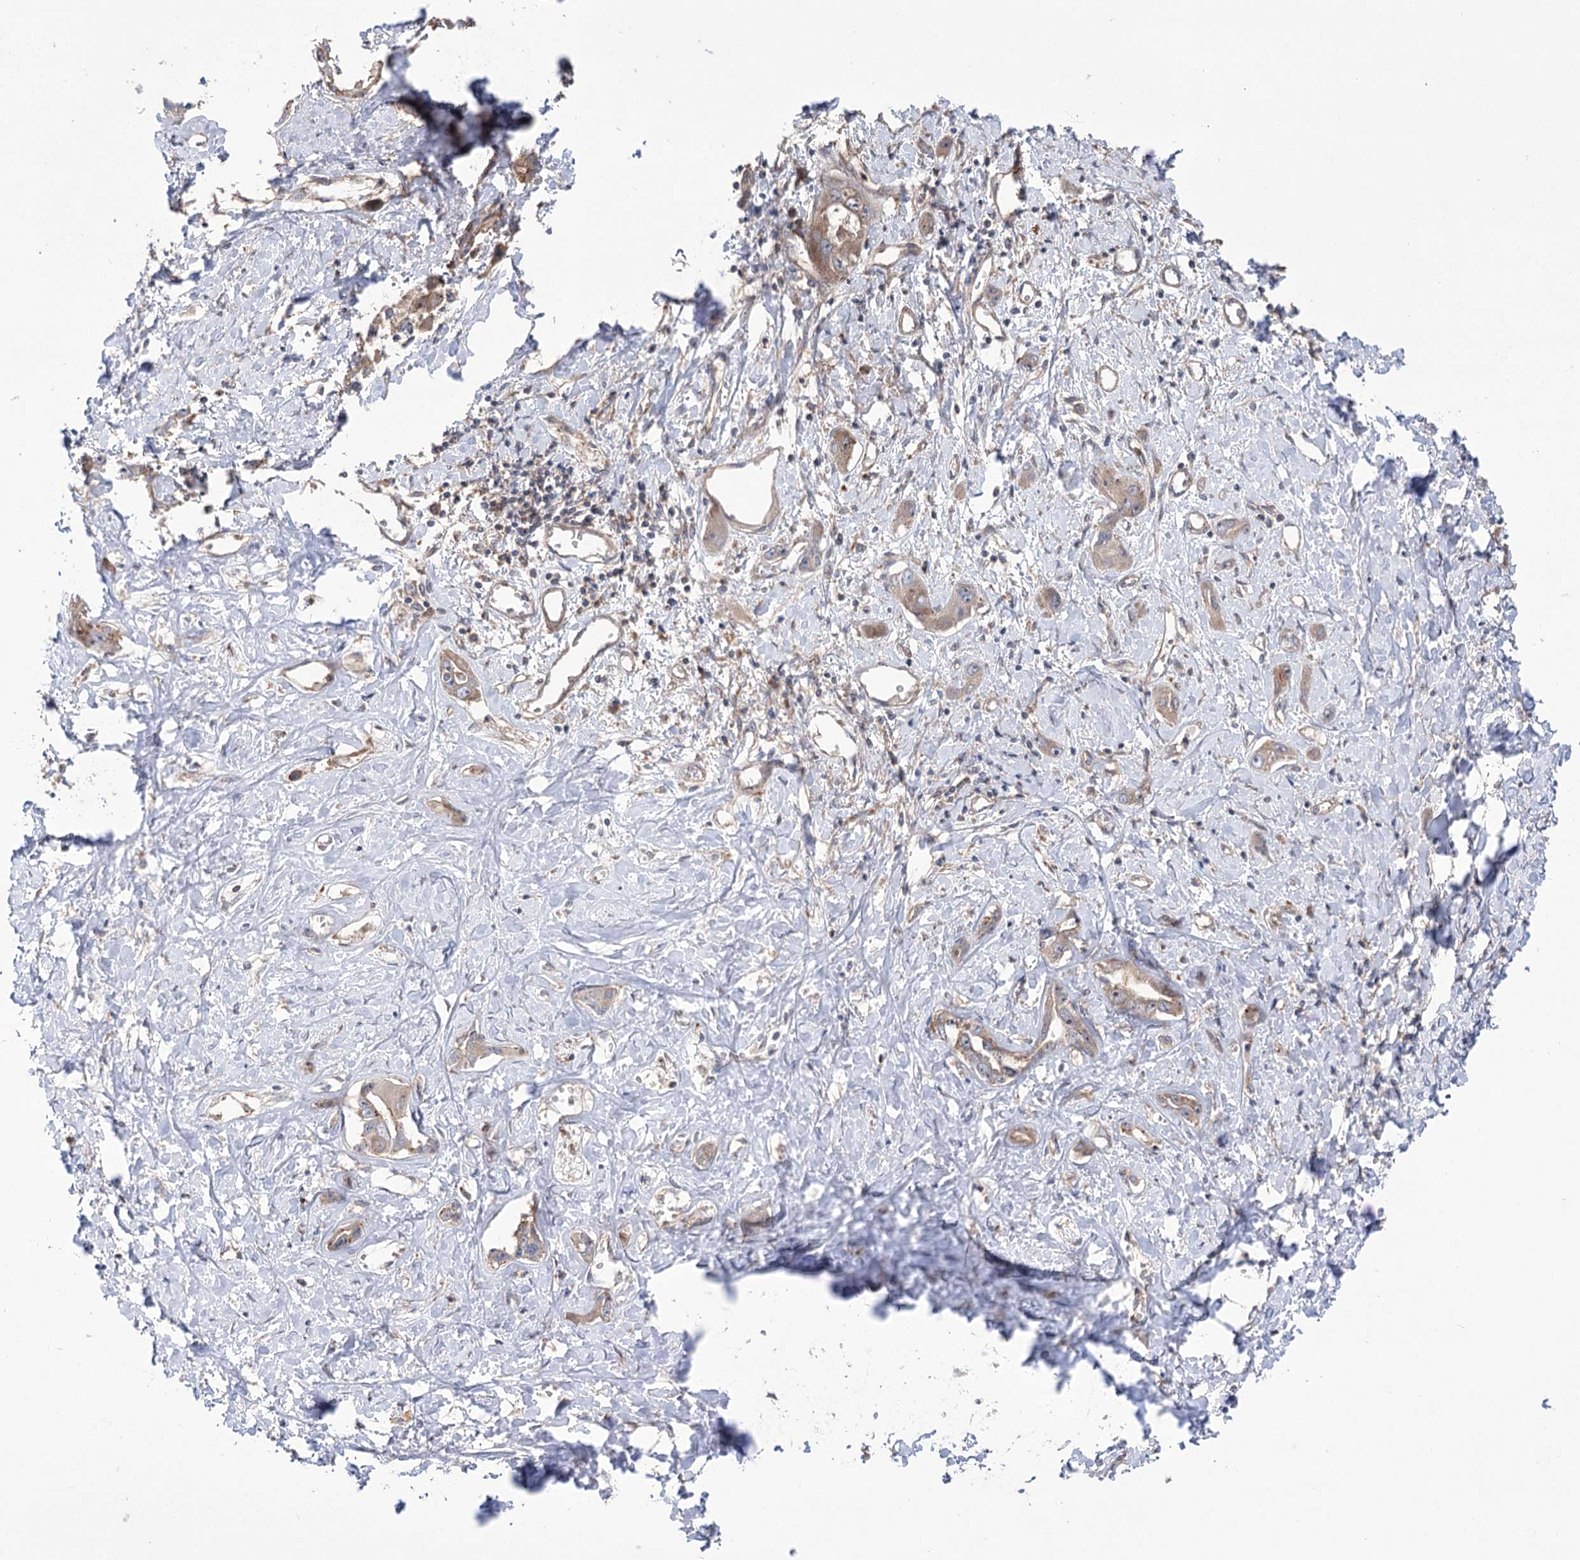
{"staining": {"intensity": "weak", "quantity": ">75%", "location": "cytoplasmic/membranous"}, "tissue": "liver cancer", "cell_type": "Tumor cells", "image_type": "cancer", "snomed": [{"axis": "morphology", "description": "Cholangiocarcinoma"}, {"axis": "topography", "description": "Liver"}], "caption": "Immunohistochemical staining of liver cholangiocarcinoma reveals low levels of weak cytoplasmic/membranous staining in about >75% of tumor cells.", "gene": "VPS37B", "patient": {"sex": "male", "age": 59}}